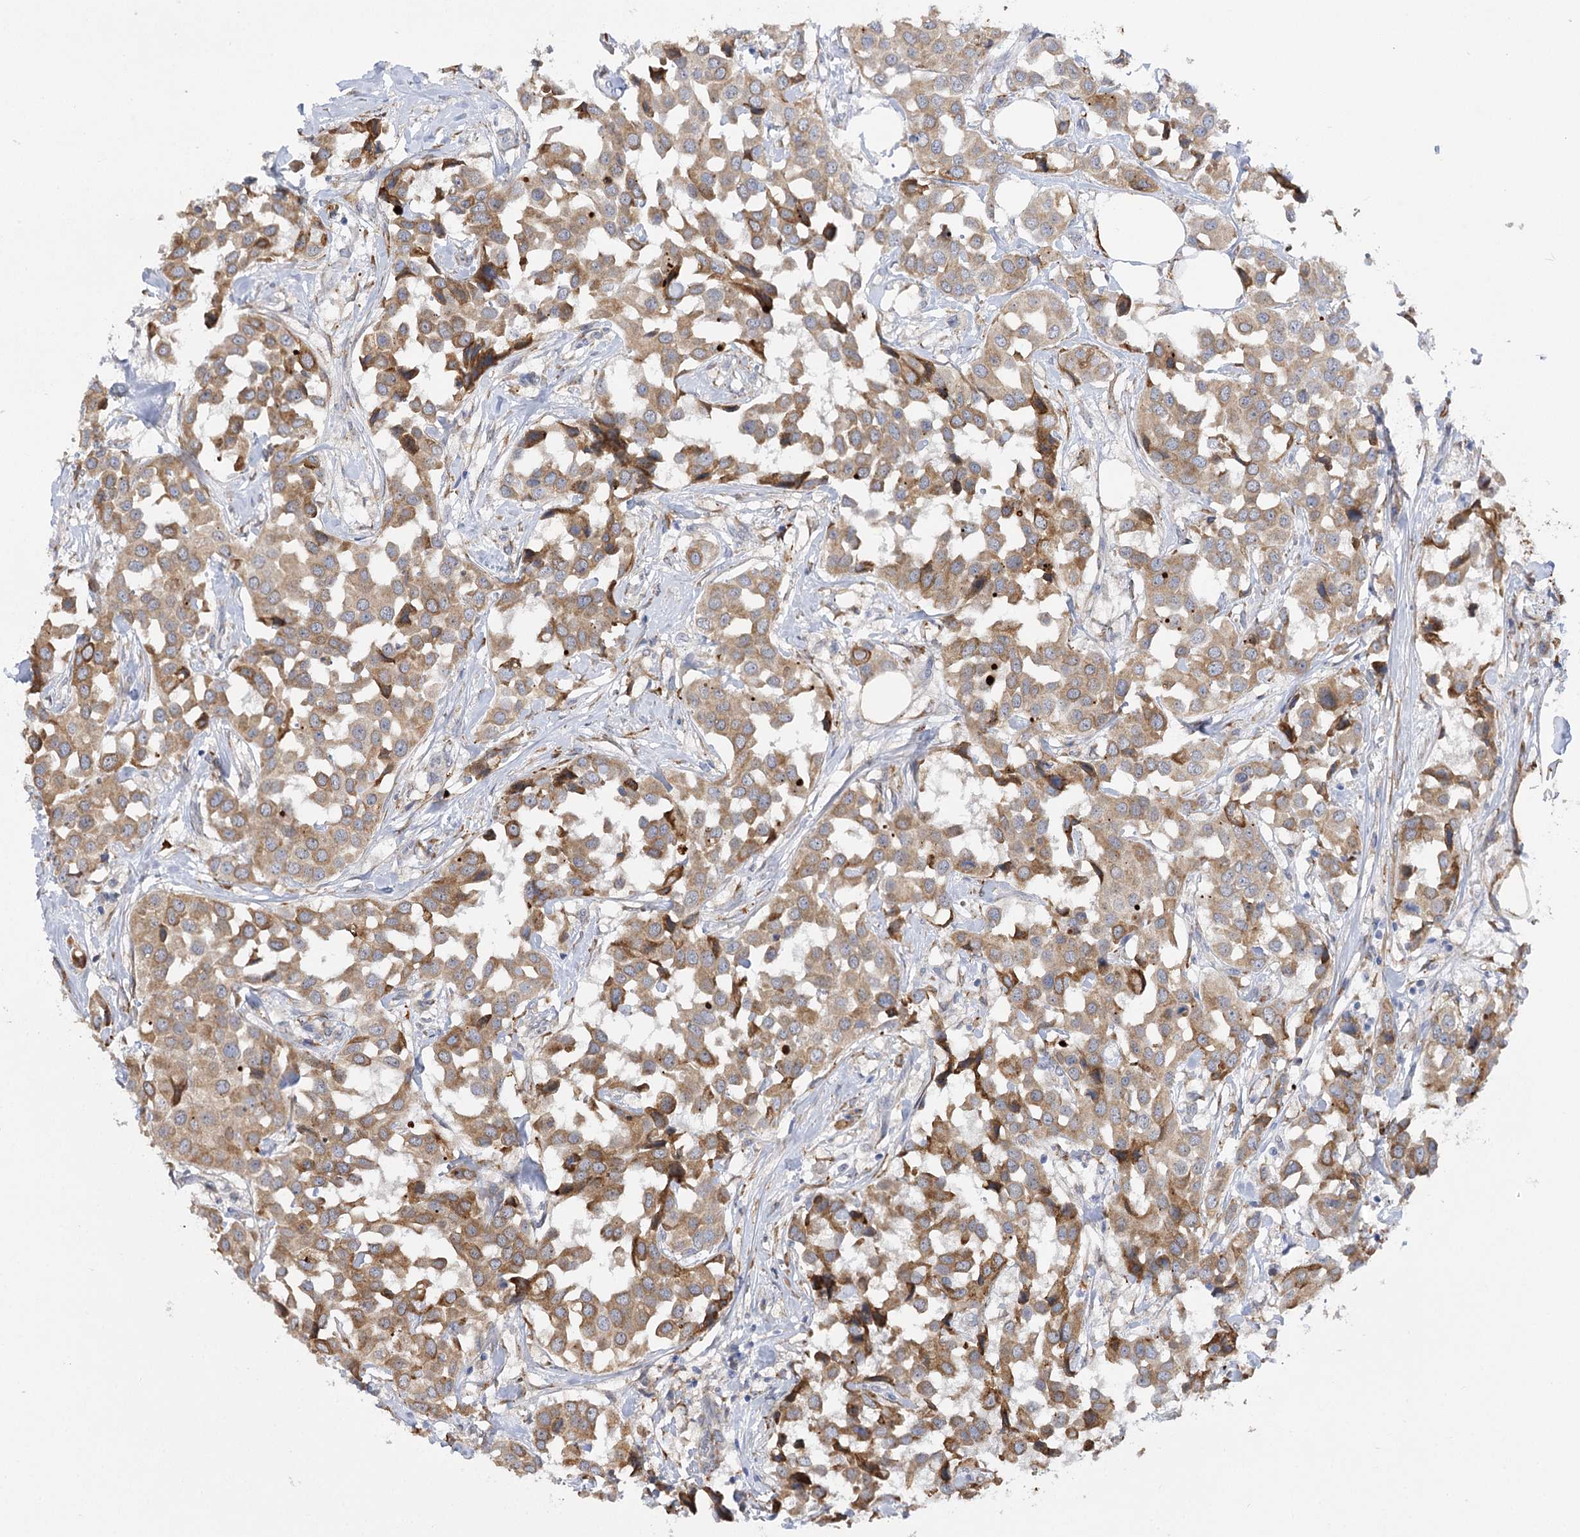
{"staining": {"intensity": "moderate", "quantity": ">75%", "location": "cytoplasmic/membranous"}, "tissue": "breast cancer", "cell_type": "Tumor cells", "image_type": "cancer", "snomed": [{"axis": "morphology", "description": "Duct carcinoma"}, {"axis": "topography", "description": "Breast"}], "caption": "IHC of human breast cancer (invasive ductal carcinoma) displays medium levels of moderate cytoplasmic/membranous staining in approximately >75% of tumor cells. (DAB = brown stain, brightfield microscopy at high magnification).", "gene": "NCKAP5", "patient": {"sex": "female", "age": 80}}